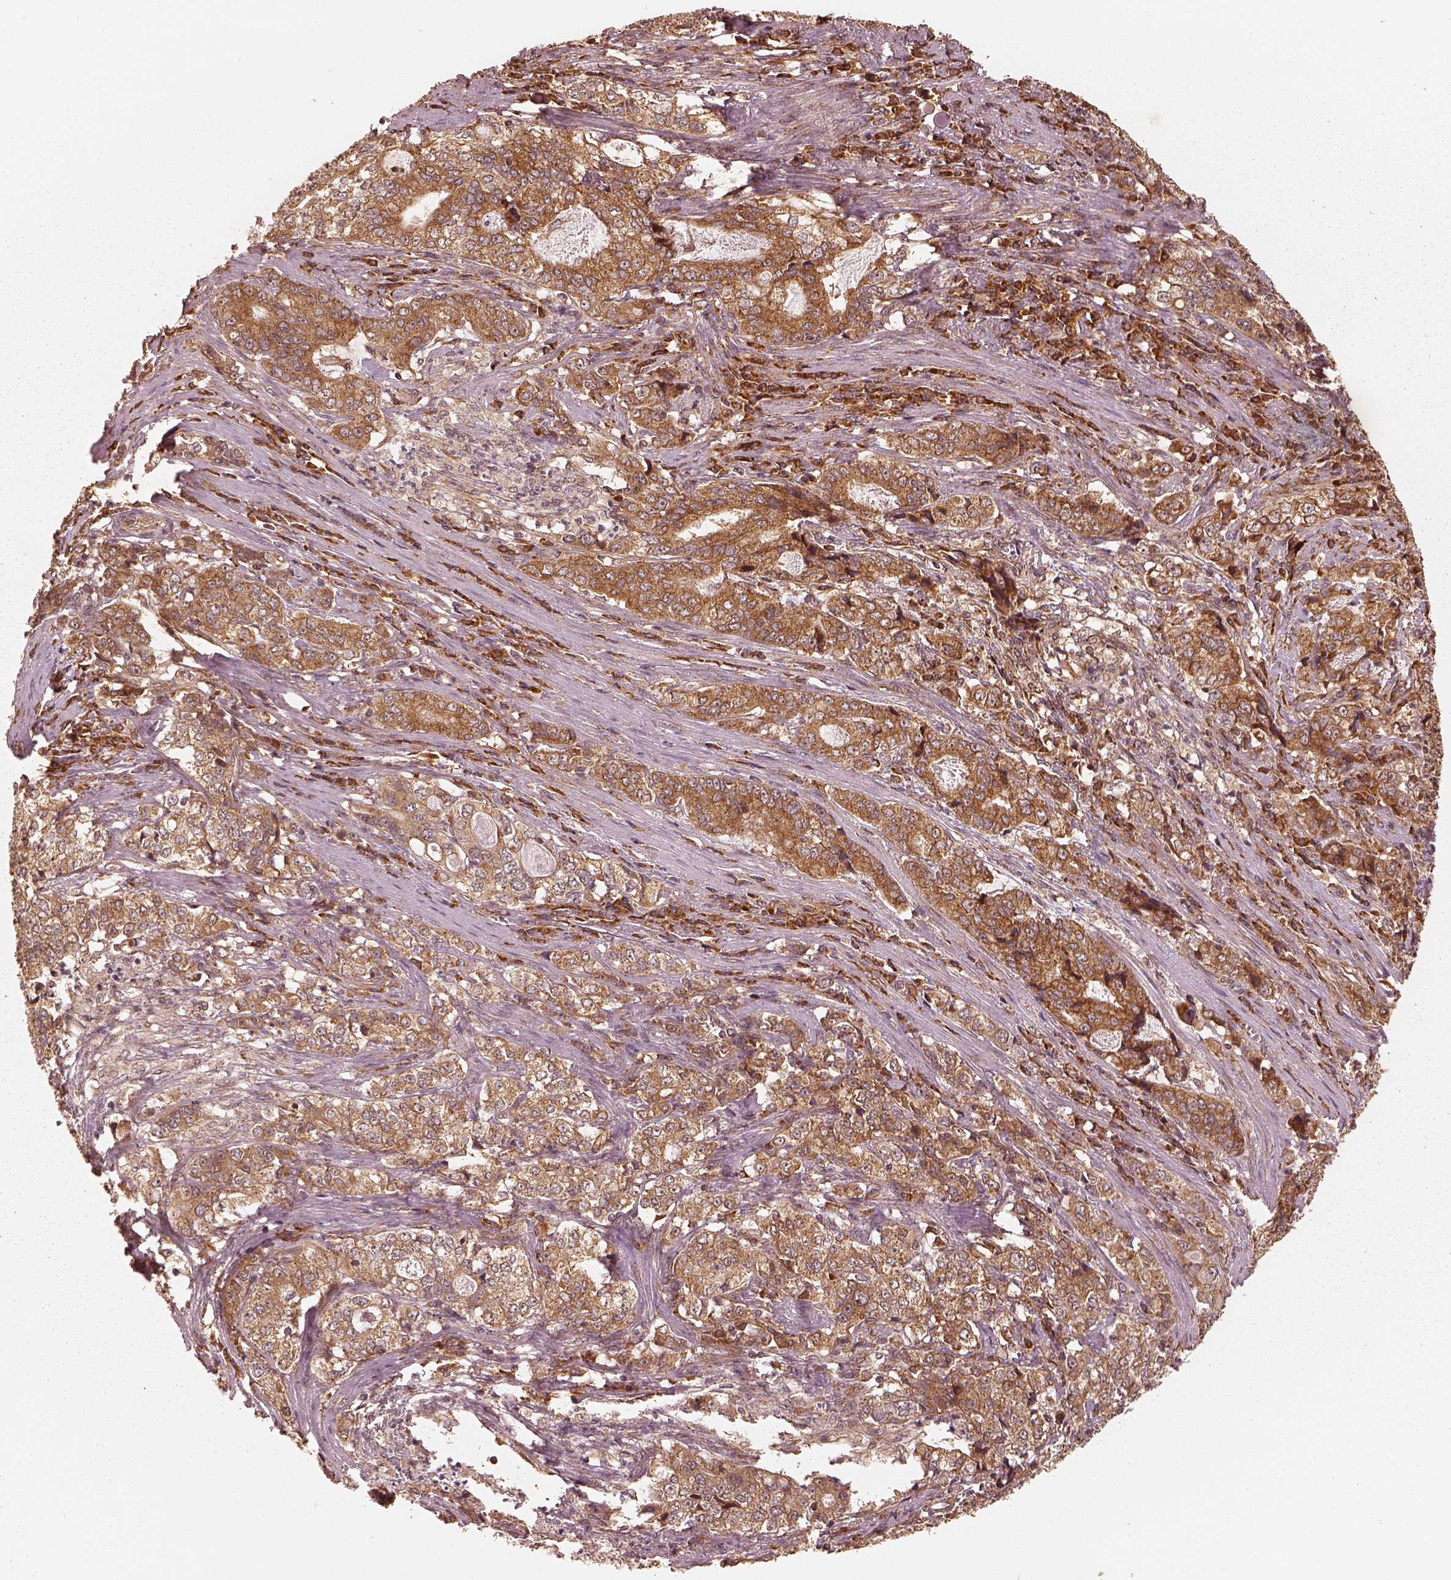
{"staining": {"intensity": "moderate", "quantity": ">75%", "location": "cytoplasmic/membranous"}, "tissue": "stomach cancer", "cell_type": "Tumor cells", "image_type": "cancer", "snomed": [{"axis": "morphology", "description": "Adenocarcinoma, NOS"}, {"axis": "topography", "description": "Stomach, lower"}], "caption": "Immunohistochemical staining of human stomach cancer demonstrates moderate cytoplasmic/membranous protein staining in approximately >75% of tumor cells. Using DAB (brown) and hematoxylin (blue) stains, captured at high magnification using brightfield microscopy.", "gene": "DNAJC25", "patient": {"sex": "female", "age": 72}}